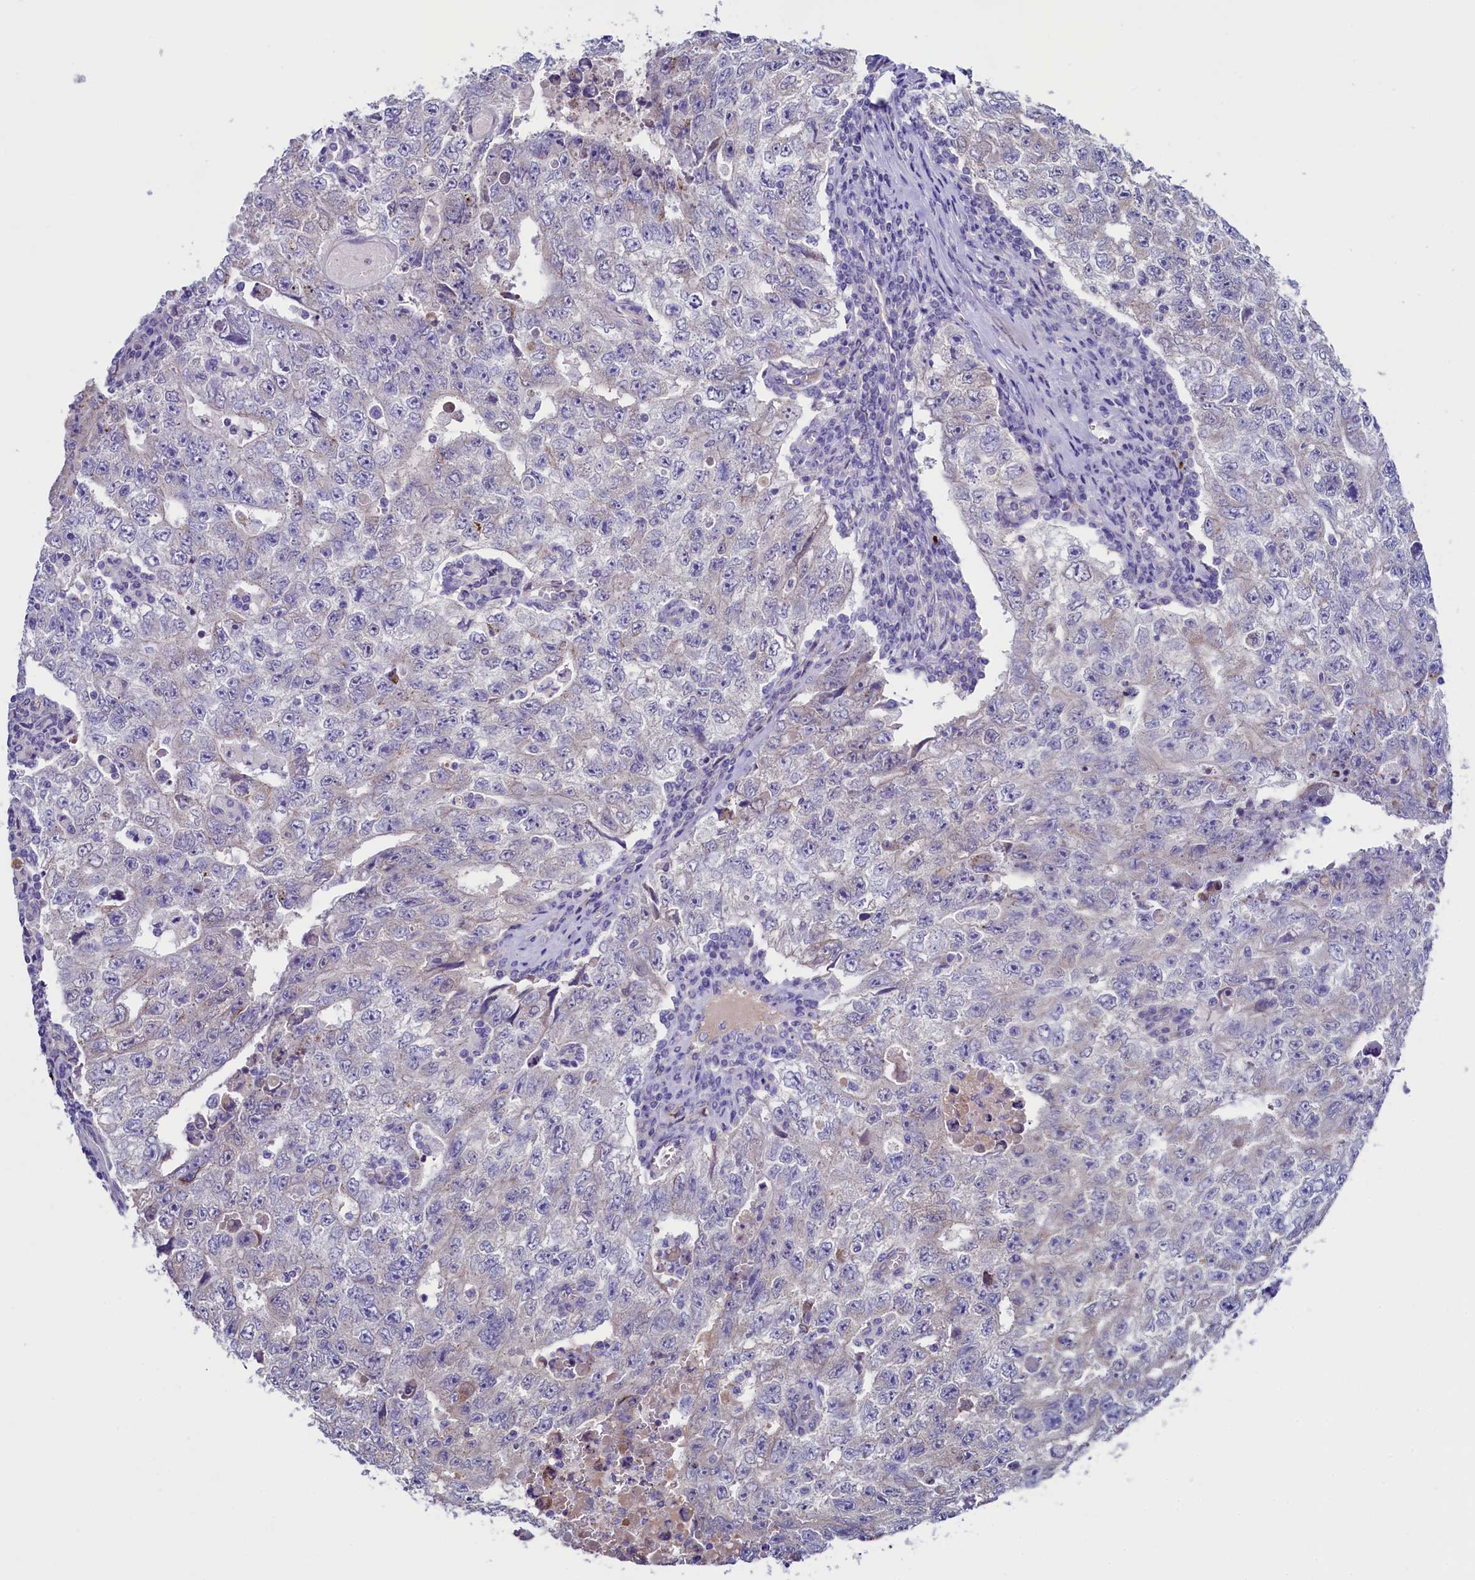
{"staining": {"intensity": "negative", "quantity": "none", "location": "none"}, "tissue": "testis cancer", "cell_type": "Tumor cells", "image_type": "cancer", "snomed": [{"axis": "morphology", "description": "Carcinoma, Embryonal, NOS"}, {"axis": "topography", "description": "Testis"}], "caption": "Tumor cells show no significant protein expression in testis cancer (embryonal carcinoma).", "gene": "FLYWCH2", "patient": {"sex": "male", "age": 17}}